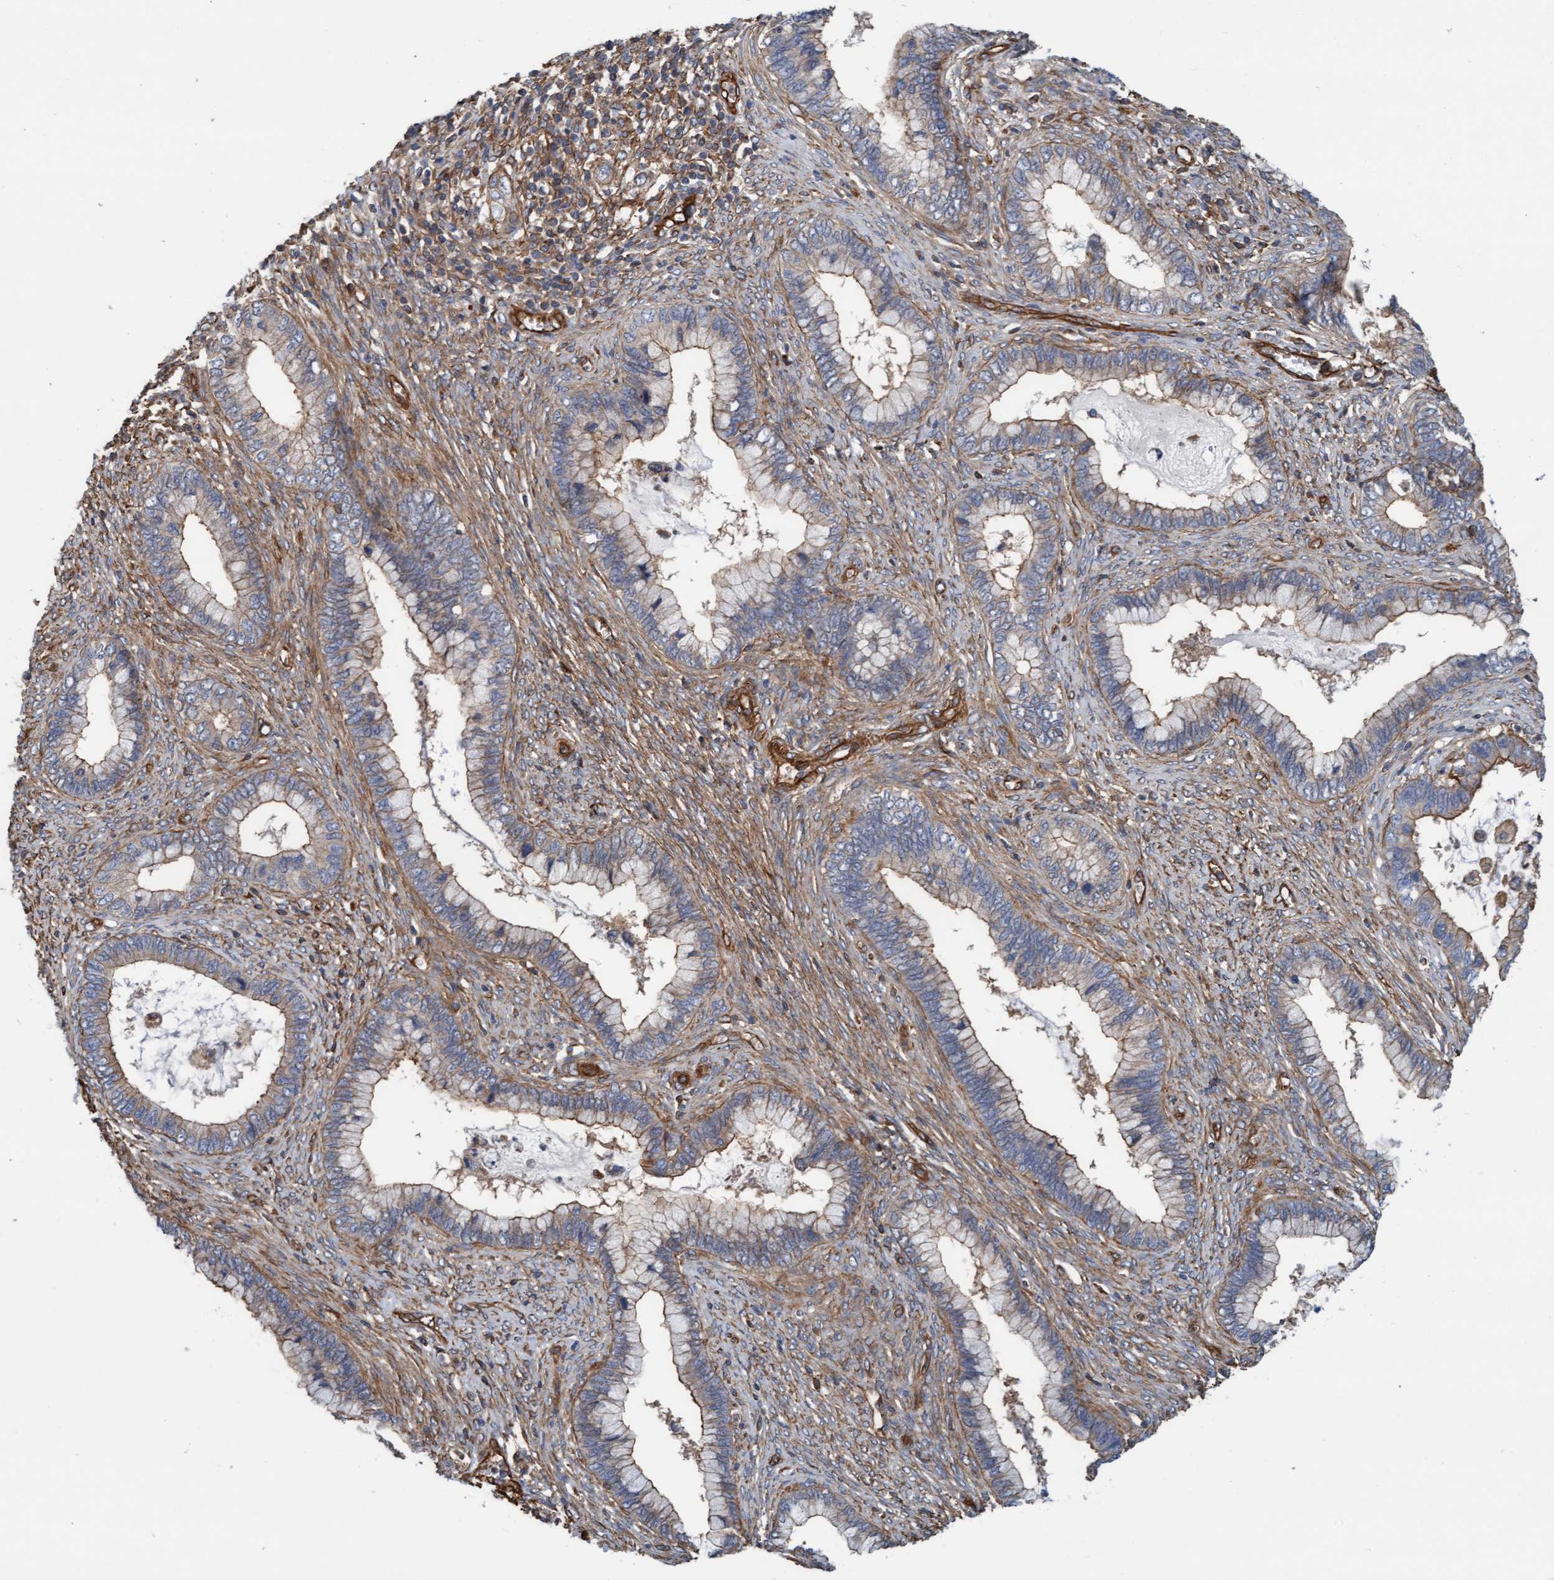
{"staining": {"intensity": "weak", "quantity": ">75%", "location": "cytoplasmic/membranous"}, "tissue": "cervical cancer", "cell_type": "Tumor cells", "image_type": "cancer", "snomed": [{"axis": "morphology", "description": "Adenocarcinoma, NOS"}, {"axis": "topography", "description": "Cervix"}], "caption": "Human adenocarcinoma (cervical) stained for a protein (brown) reveals weak cytoplasmic/membranous positive staining in approximately >75% of tumor cells.", "gene": "STXBP4", "patient": {"sex": "female", "age": 44}}